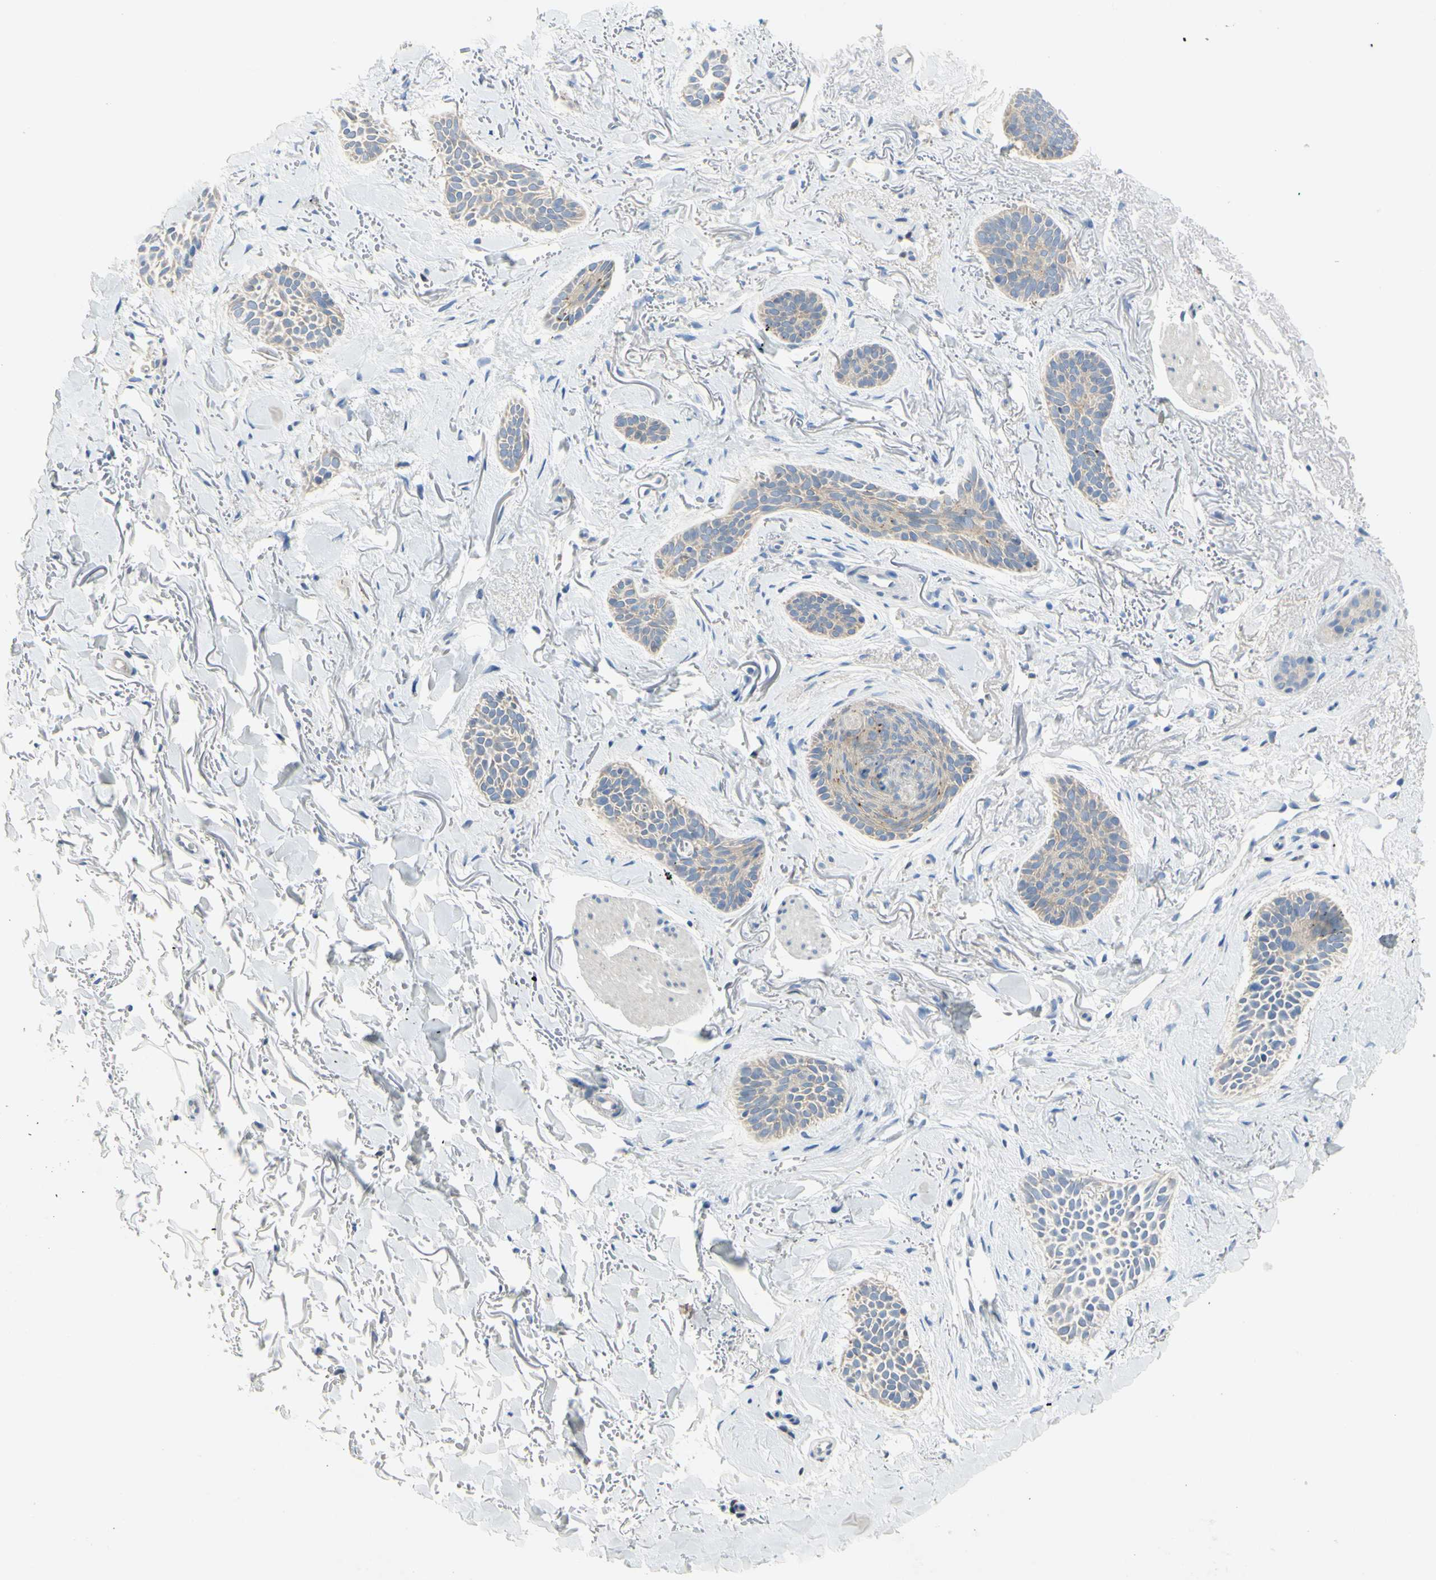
{"staining": {"intensity": "weak", "quantity": ">75%", "location": "cytoplasmic/membranous"}, "tissue": "skin cancer", "cell_type": "Tumor cells", "image_type": "cancer", "snomed": [{"axis": "morphology", "description": "Basal cell carcinoma"}, {"axis": "topography", "description": "Skin"}], "caption": "Human skin cancer stained with a brown dye demonstrates weak cytoplasmic/membranous positive staining in approximately >75% of tumor cells.", "gene": "MUC1", "patient": {"sex": "female", "age": 84}}